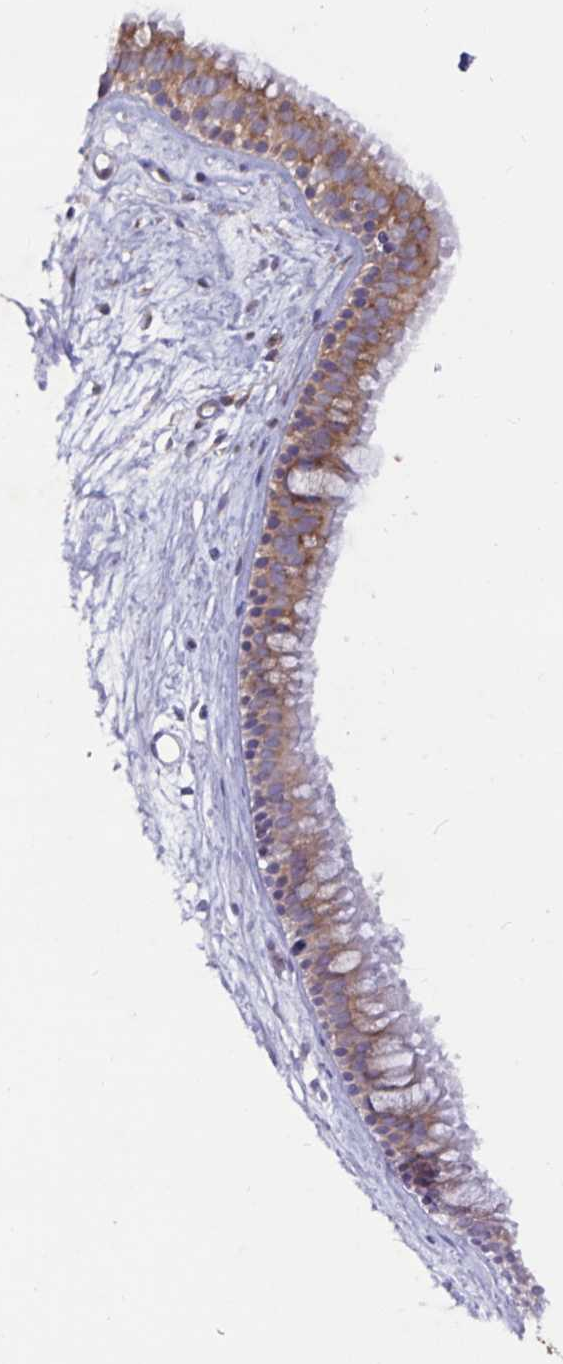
{"staining": {"intensity": "moderate", "quantity": ">75%", "location": "cytoplasmic/membranous"}, "tissue": "nasopharynx", "cell_type": "Respiratory epithelial cells", "image_type": "normal", "snomed": [{"axis": "morphology", "description": "Normal tissue, NOS"}, {"axis": "topography", "description": "Nasopharynx"}], "caption": "Brown immunohistochemical staining in benign human nasopharynx exhibits moderate cytoplasmic/membranous positivity in about >75% of respiratory epithelial cells.", "gene": "FAM120A", "patient": {"sex": "male", "age": 58}}